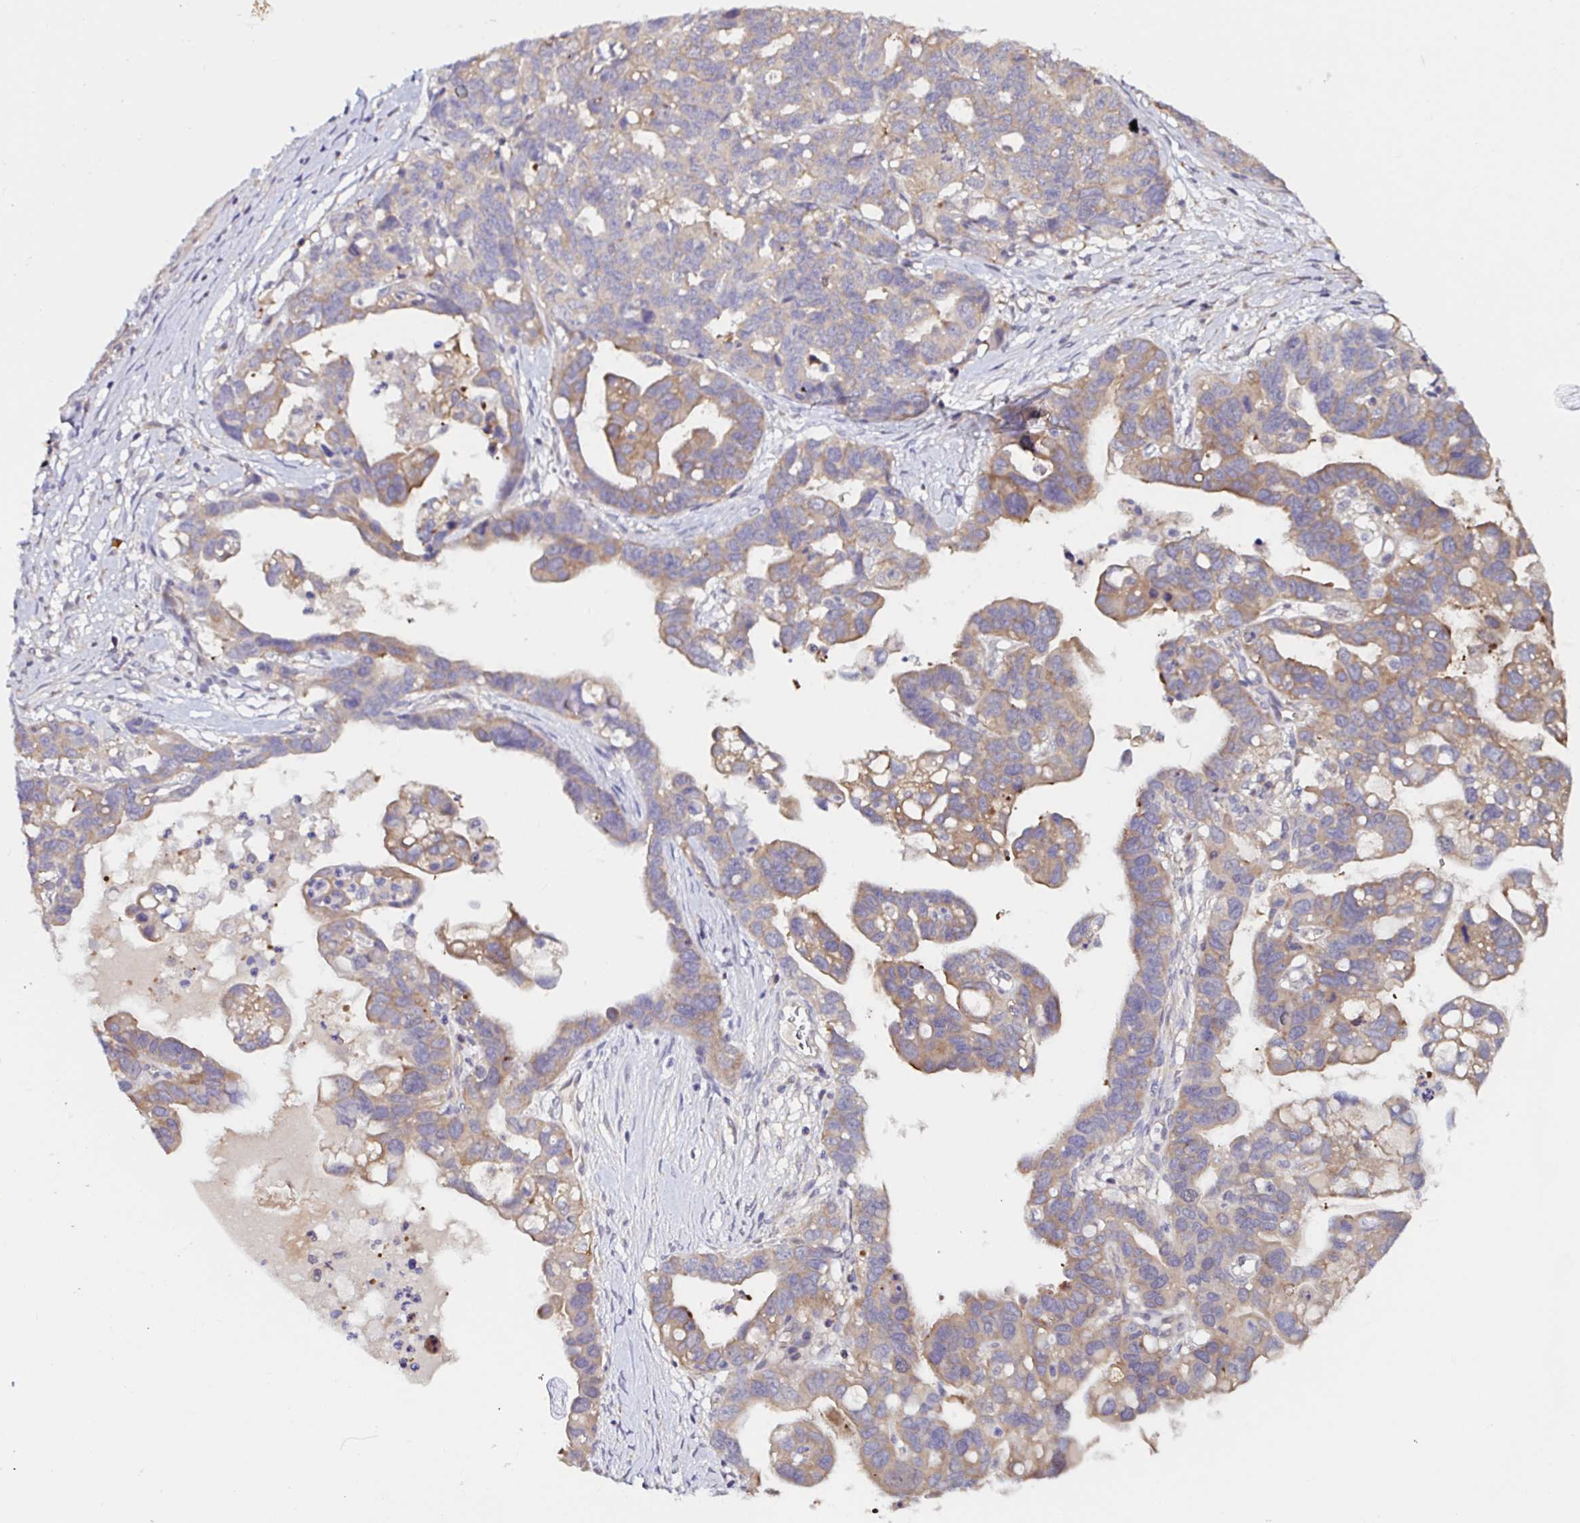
{"staining": {"intensity": "moderate", "quantity": "25%-75%", "location": "cytoplasmic/membranous"}, "tissue": "ovarian cancer", "cell_type": "Tumor cells", "image_type": "cancer", "snomed": [{"axis": "morphology", "description": "Cystadenocarcinoma, serous, NOS"}, {"axis": "topography", "description": "Ovary"}], "caption": "A medium amount of moderate cytoplasmic/membranous staining is identified in about 25%-75% of tumor cells in ovarian serous cystadenocarcinoma tissue.", "gene": "RSRP1", "patient": {"sex": "female", "age": 69}}